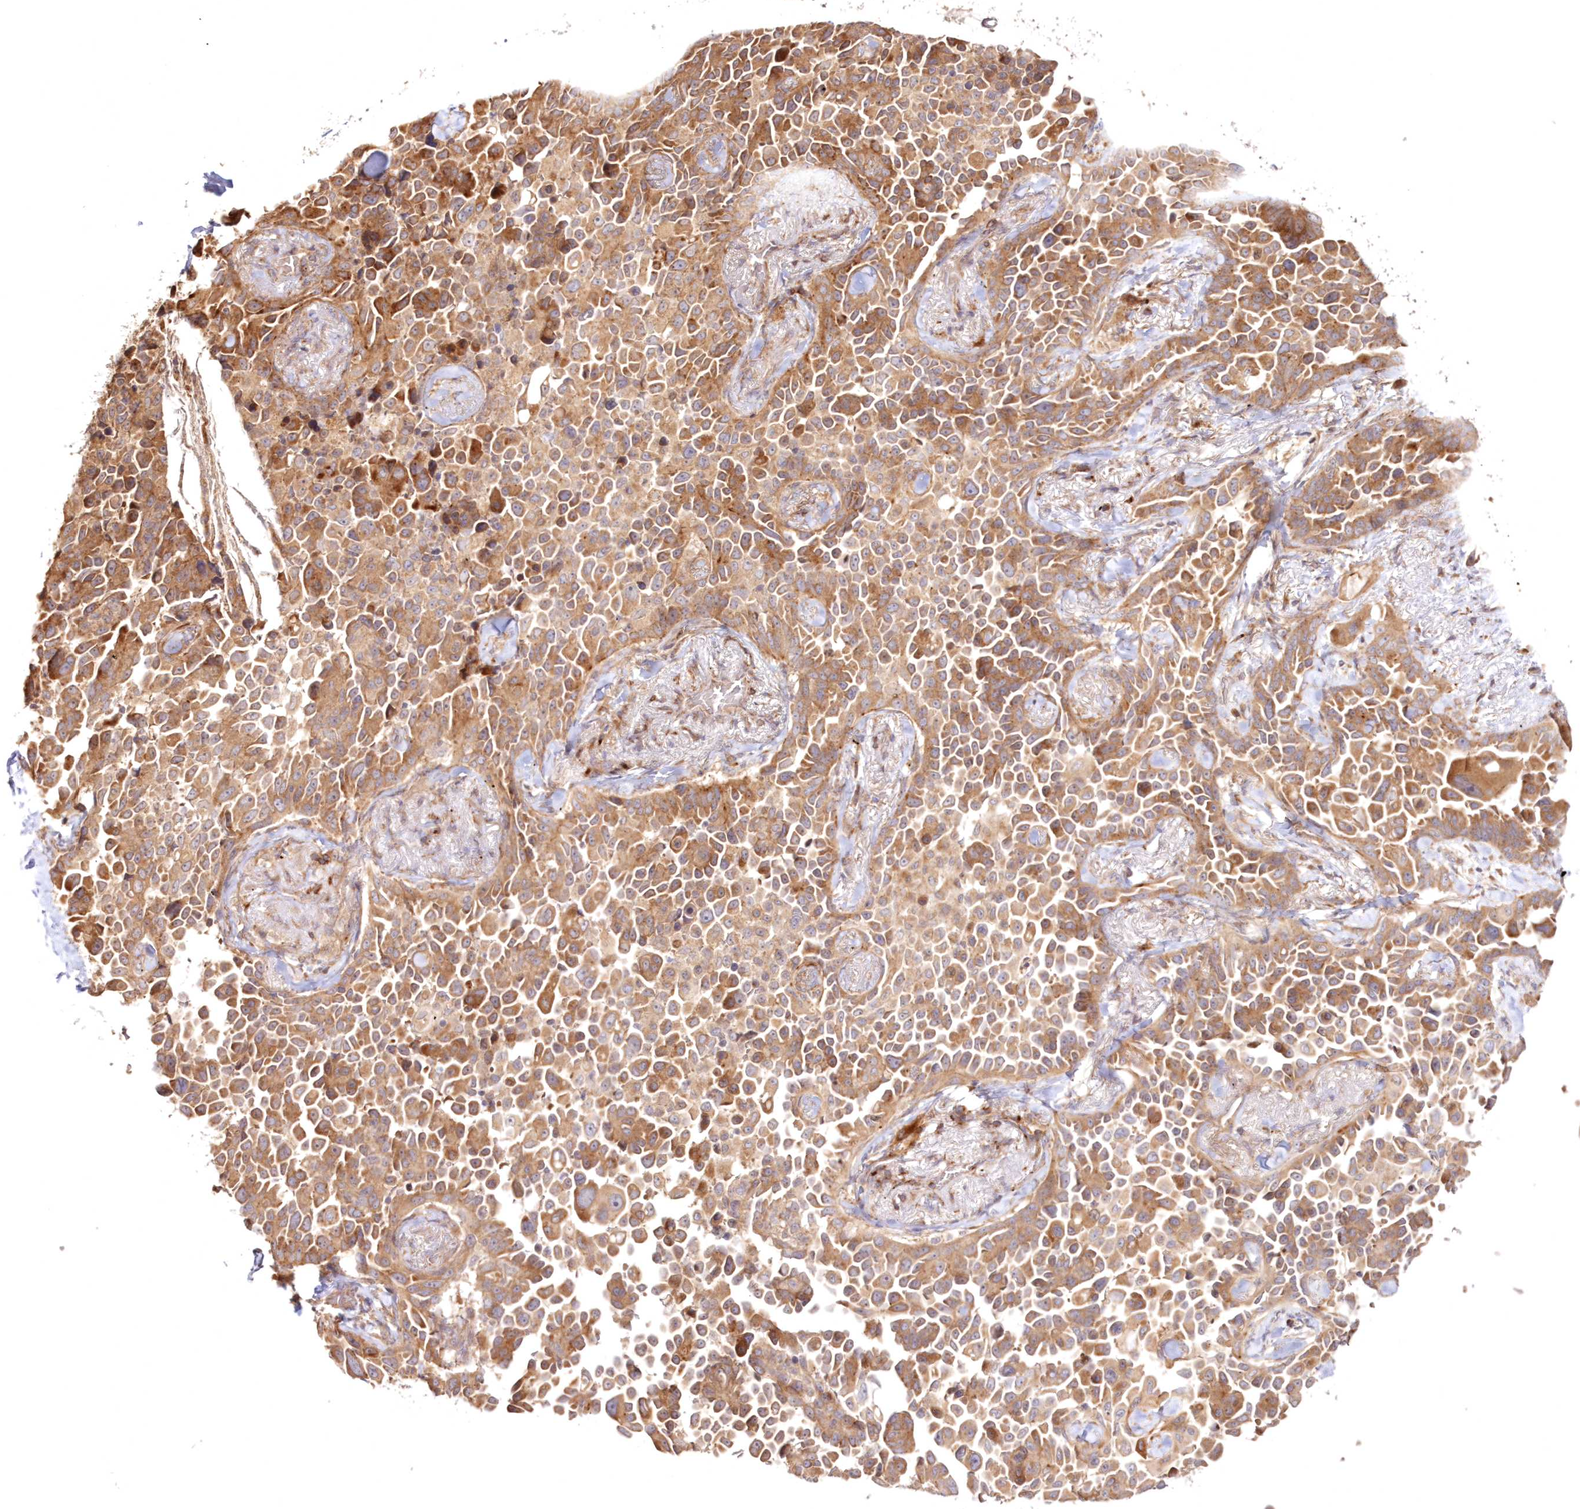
{"staining": {"intensity": "moderate", "quantity": ">75%", "location": "cytoplasmic/membranous"}, "tissue": "lung cancer", "cell_type": "Tumor cells", "image_type": "cancer", "snomed": [{"axis": "morphology", "description": "Adenocarcinoma, NOS"}, {"axis": "topography", "description": "Lung"}], "caption": "This photomicrograph demonstrates immunohistochemistry (IHC) staining of lung cancer, with medium moderate cytoplasmic/membranous expression in approximately >75% of tumor cells.", "gene": "DDO", "patient": {"sex": "female", "age": 67}}